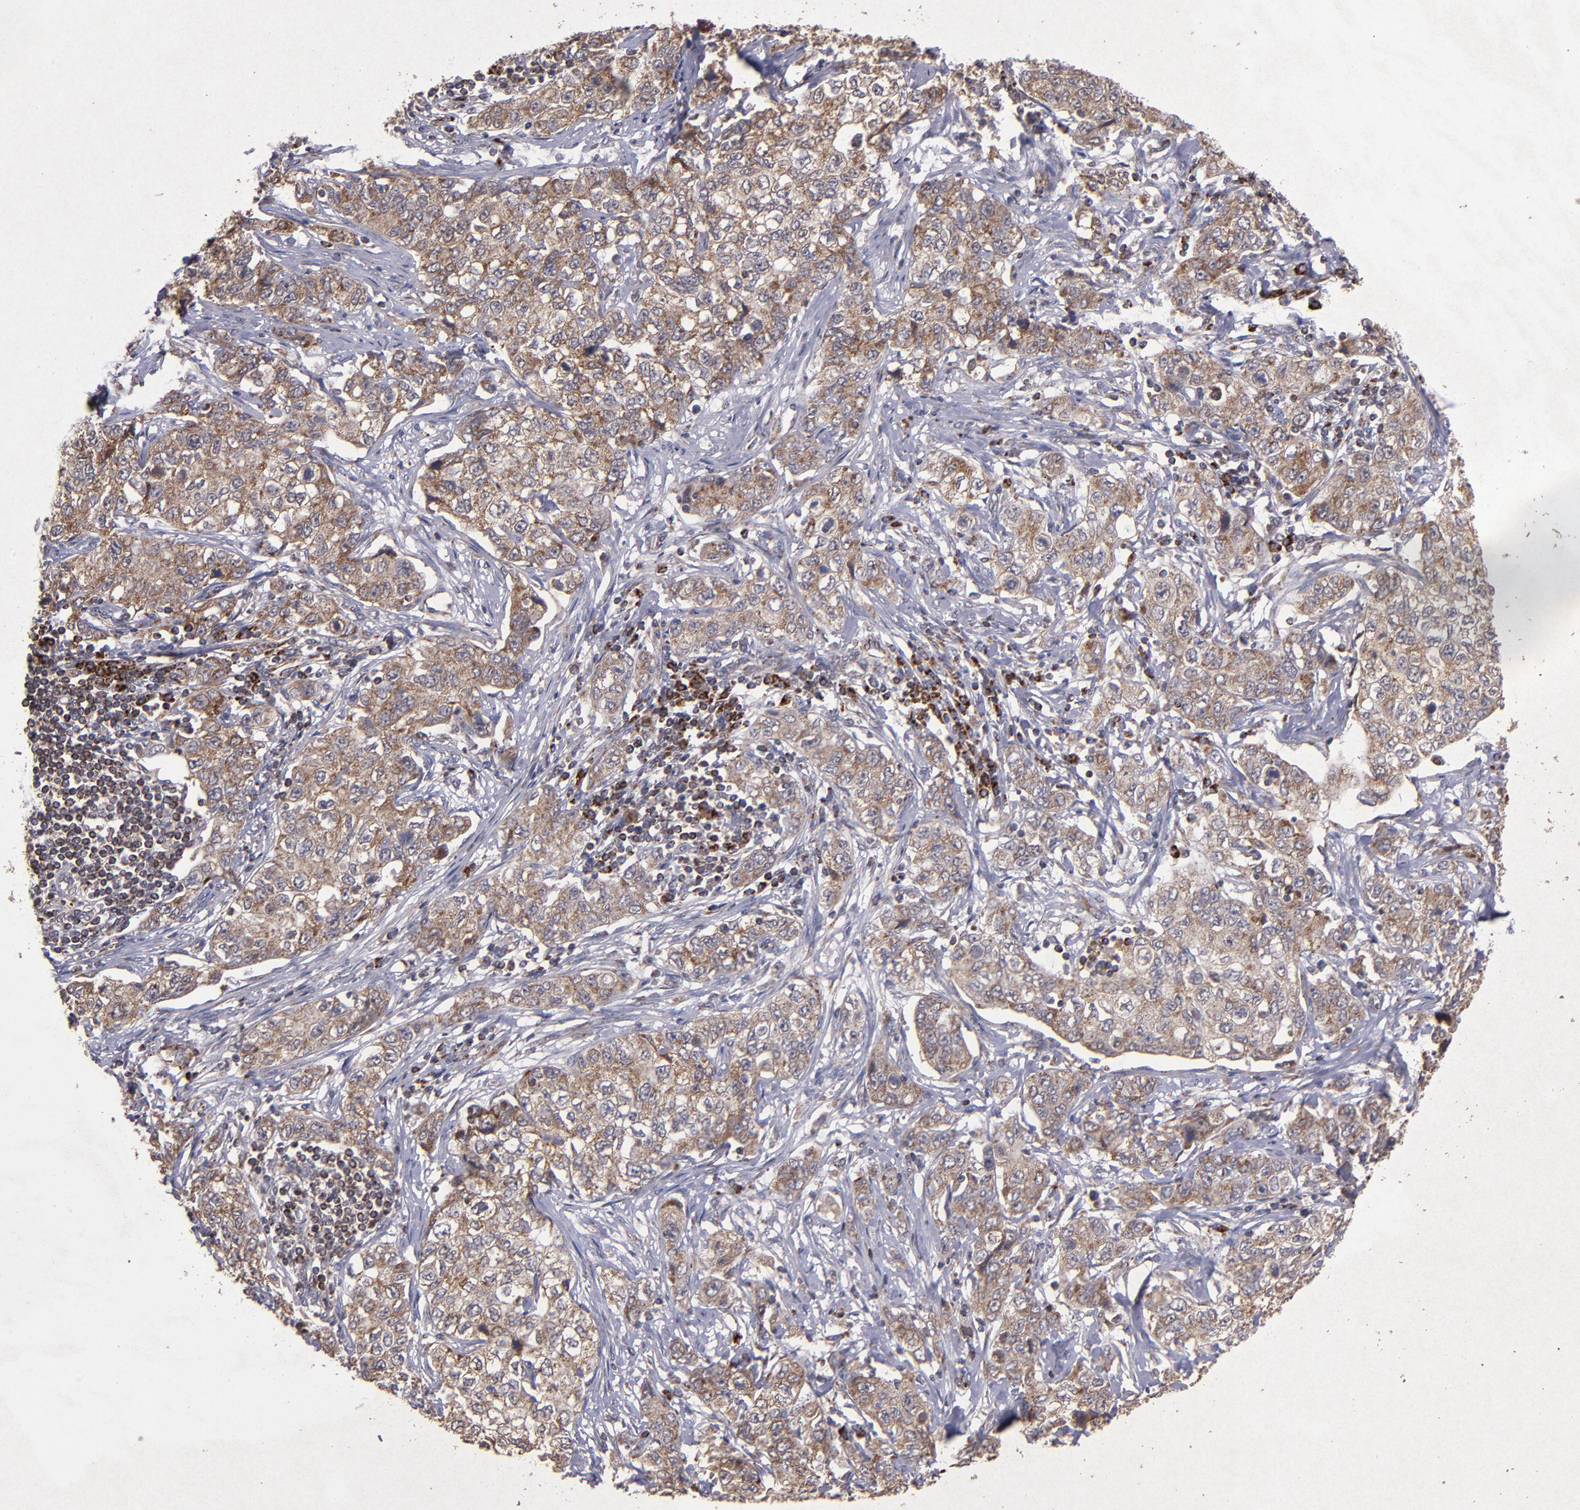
{"staining": {"intensity": "weak", "quantity": ">75%", "location": "cytoplasmic/membranous"}, "tissue": "stomach cancer", "cell_type": "Tumor cells", "image_type": "cancer", "snomed": [{"axis": "morphology", "description": "Adenocarcinoma, NOS"}, {"axis": "topography", "description": "Stomach"}], "caption": "A micrograph of stomach cancer (adenocarcinoma) stained for a protein demonstrates weak cytoplasmic/membranous brown staining in tumor cells.", "gene": "TIMM9", "patient": {"sex": "male", "age": 48}}